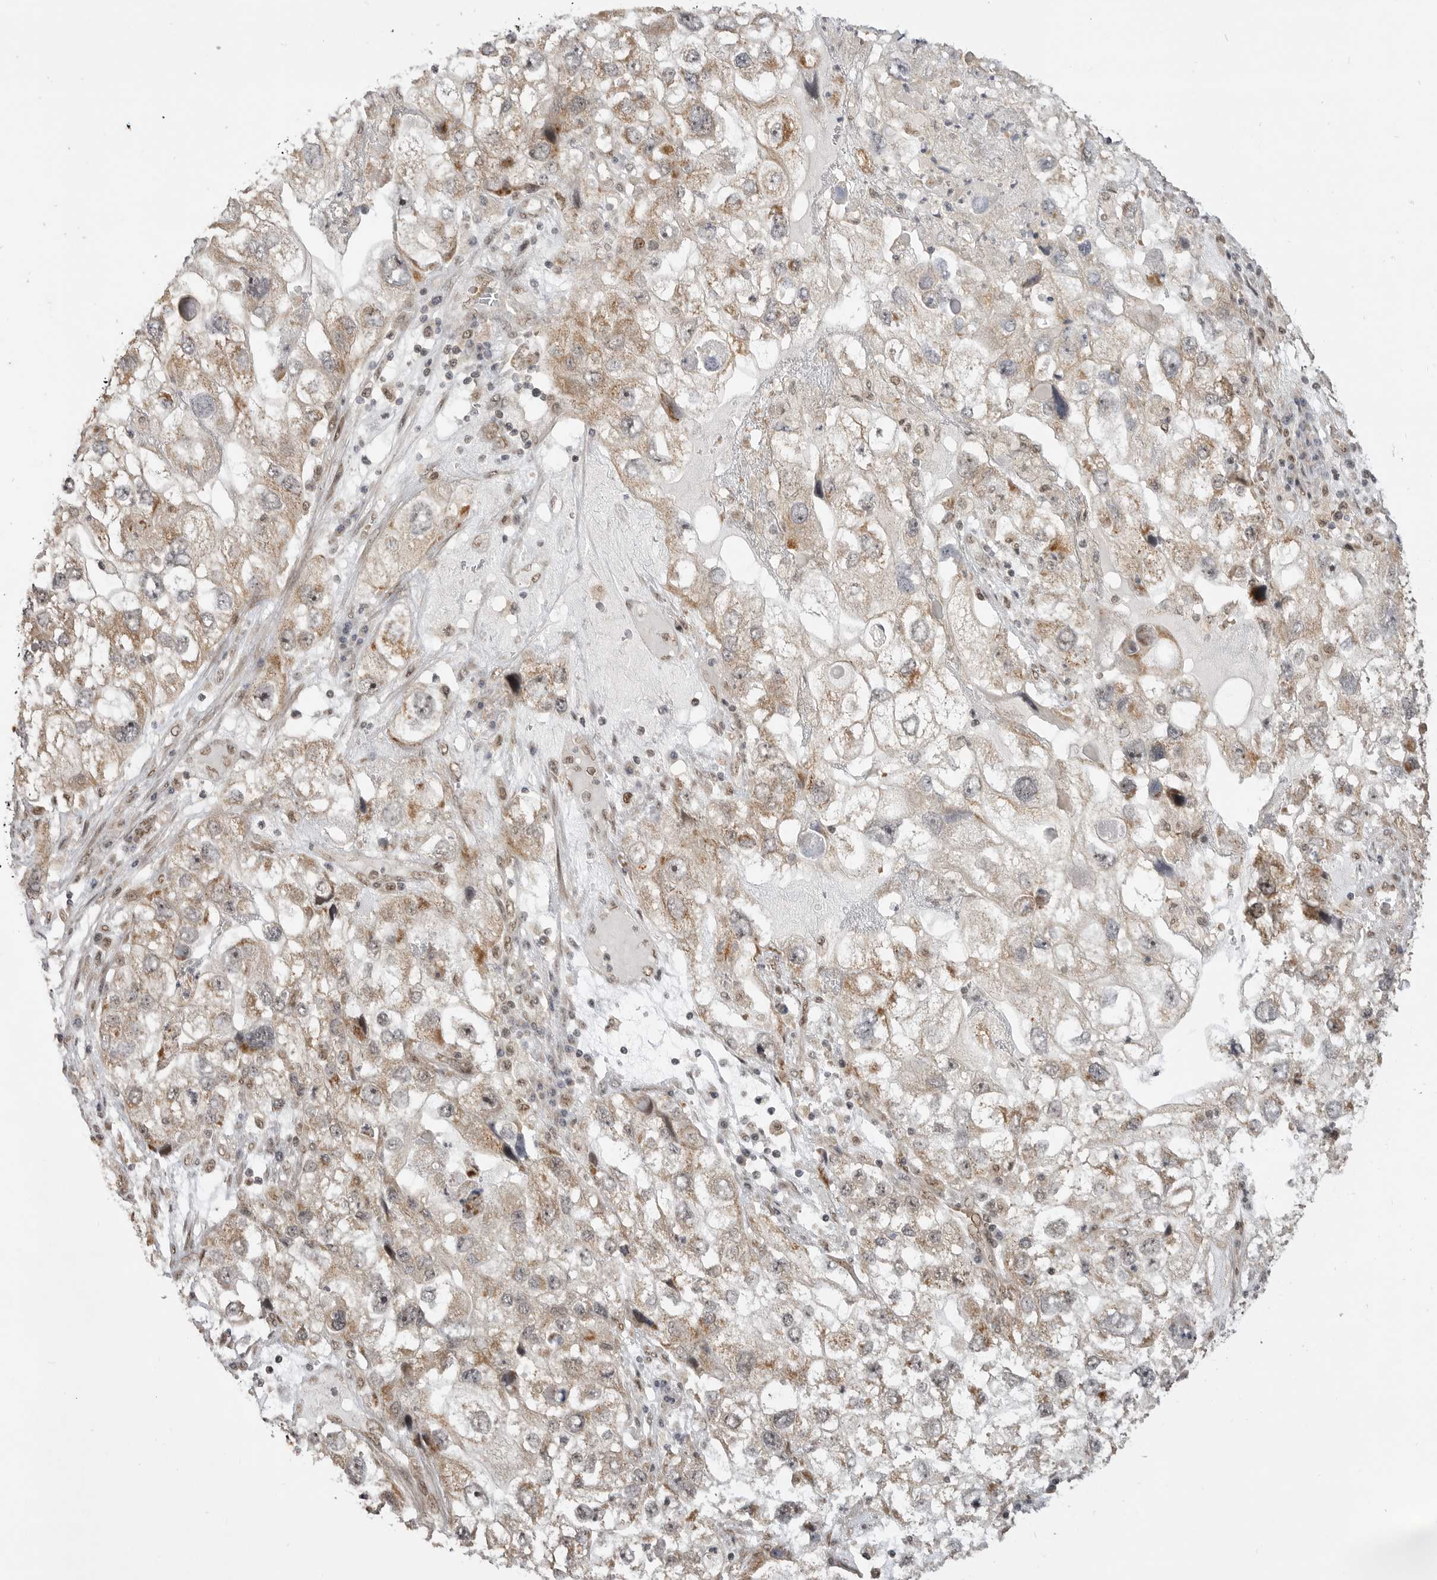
{"staining": {"intensity": "weak", "quantity": "25%-75%", "location": "cytoplasmic/membranous"}, "tissue": "endometrial cancer", "cell_type": "Tumor cells", "image_type": "cancer", "snomed": [{"axis": "morphology", "description": "Adenocarcinoma, NOS"}, {"axis": "topography", "description": "Endometrium"}], "caption": "Human adenocarcinoma (endometrial) stained for a protein (brown) exhibits weak cytoplasmic/membranous positive expression in approximately 25%-75% of tumor cells.", "gene": "ALKAL1", "patient": {"sex": "female", "age": 49}}